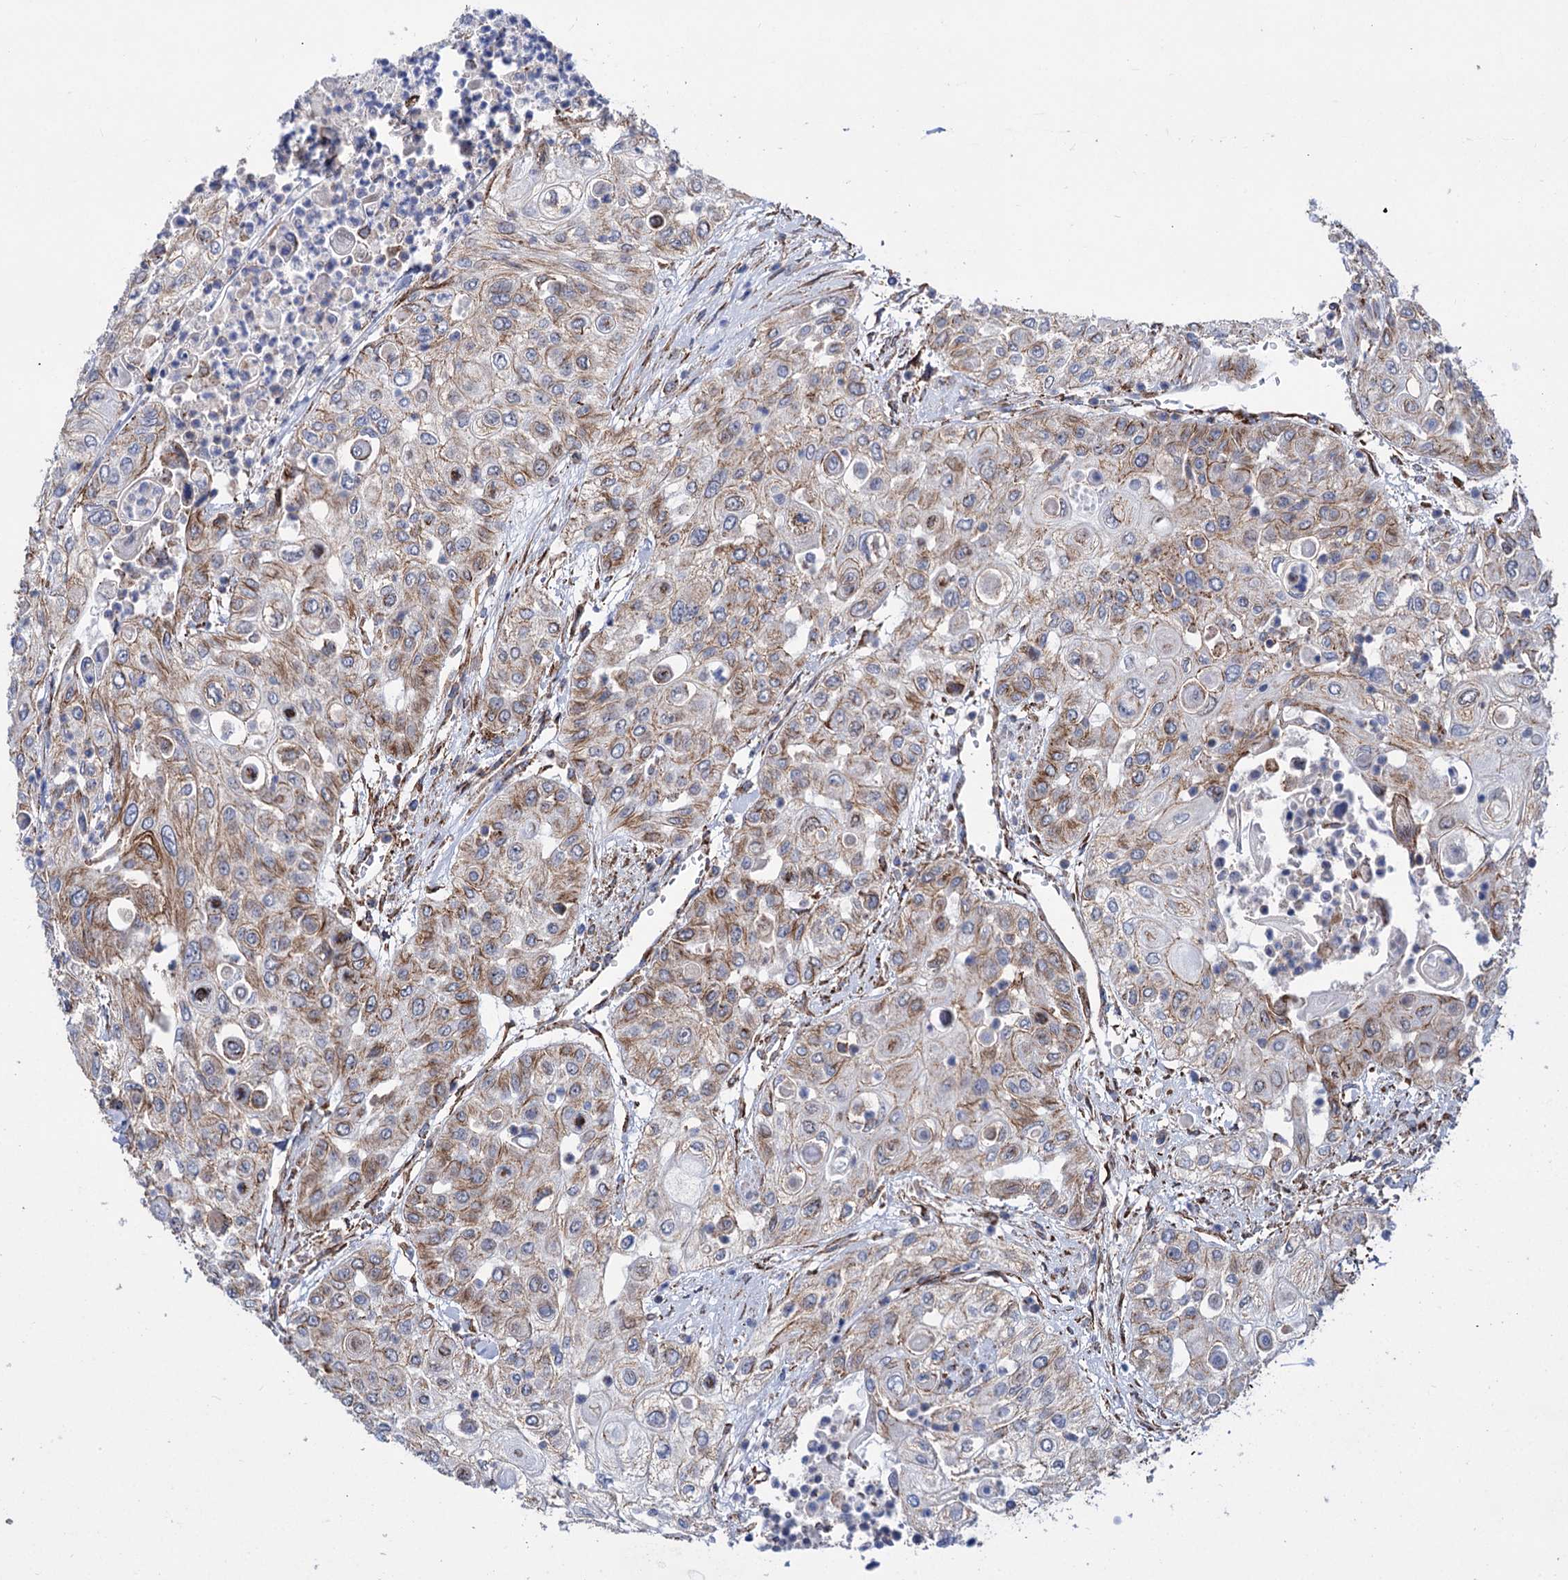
{"staining": {"intensity": "moderate", "quantity": "<25%", "location": "cytoplasmic/membranous"}, "tissue": "urothelial cancer", "cell_type": "Tumor cells", "image_type": "cancer", "snomed": [{"axis": "morphology", "description": "Urothelial carcinoma, High grade"}, {"axis": "topography", "description": "Urinary bladder"}], "caption": "Tumor cells demonstrate low levels of moderate cytoplasmic/membranous positivity in approximately <25% of cells in urothelial cancer.", "gene": "DEF6", "patient": {"sex": "female", "age": 79}}